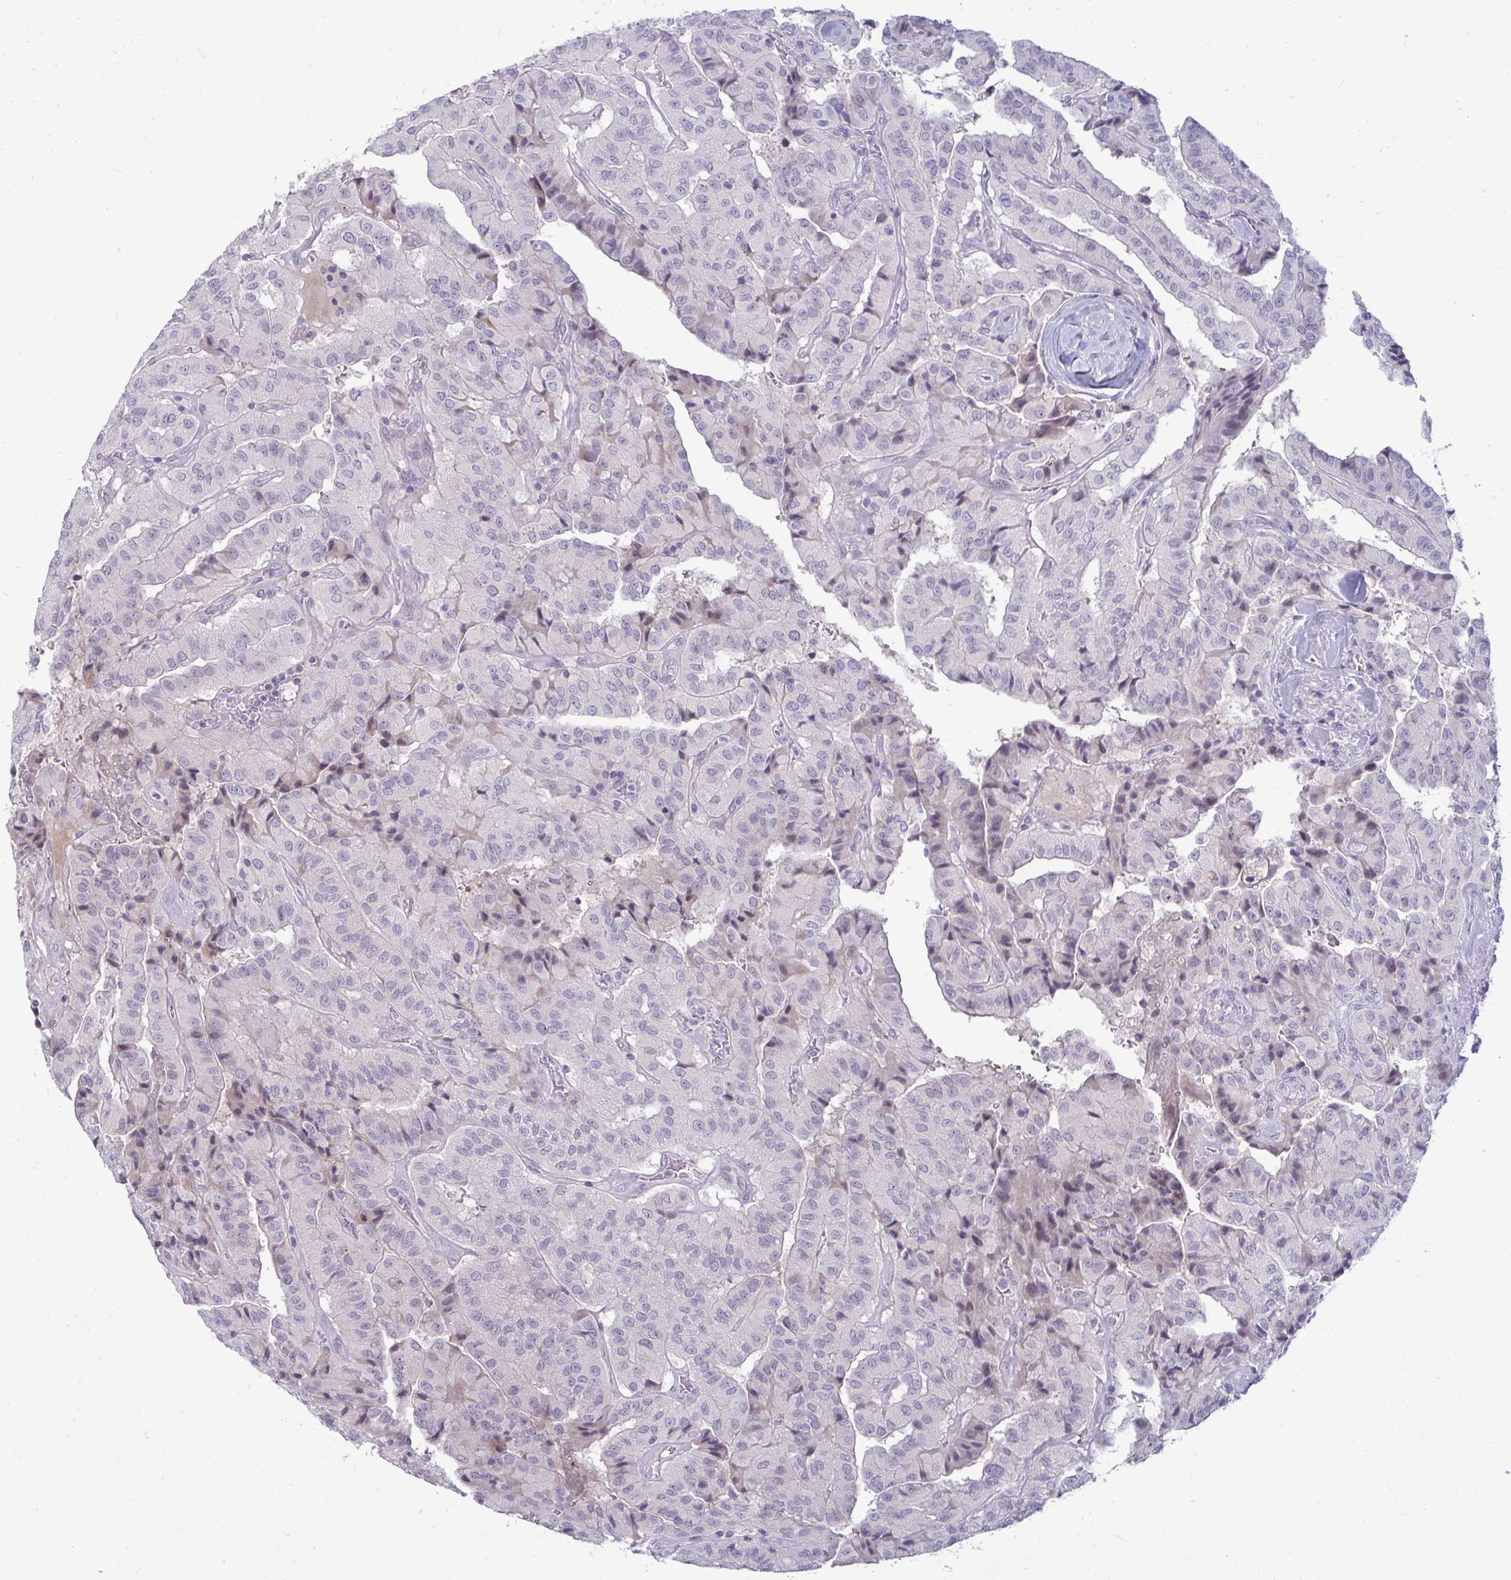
{"staining": {"intensity": "negative", "quantity": "none", "location": "none"}, "tissue": "thyroid cancer", "cell_type": "Tumor cells", "image_type": "cancer", "snomed": [{"axis": "morphology", "description": "Normal tissue, NOS"}, {"axis": "morphology", "description": "Papillary adenocarcinoma, NOS"}, {"axis": "topography", "description": "Thyroid gland"}], "caption": "There is no significant staining in tumor cells of thyroid papillary adenocarcinoma.", "gene": "RNASEH1", "patient": {"sex": "female", "age": 59}}